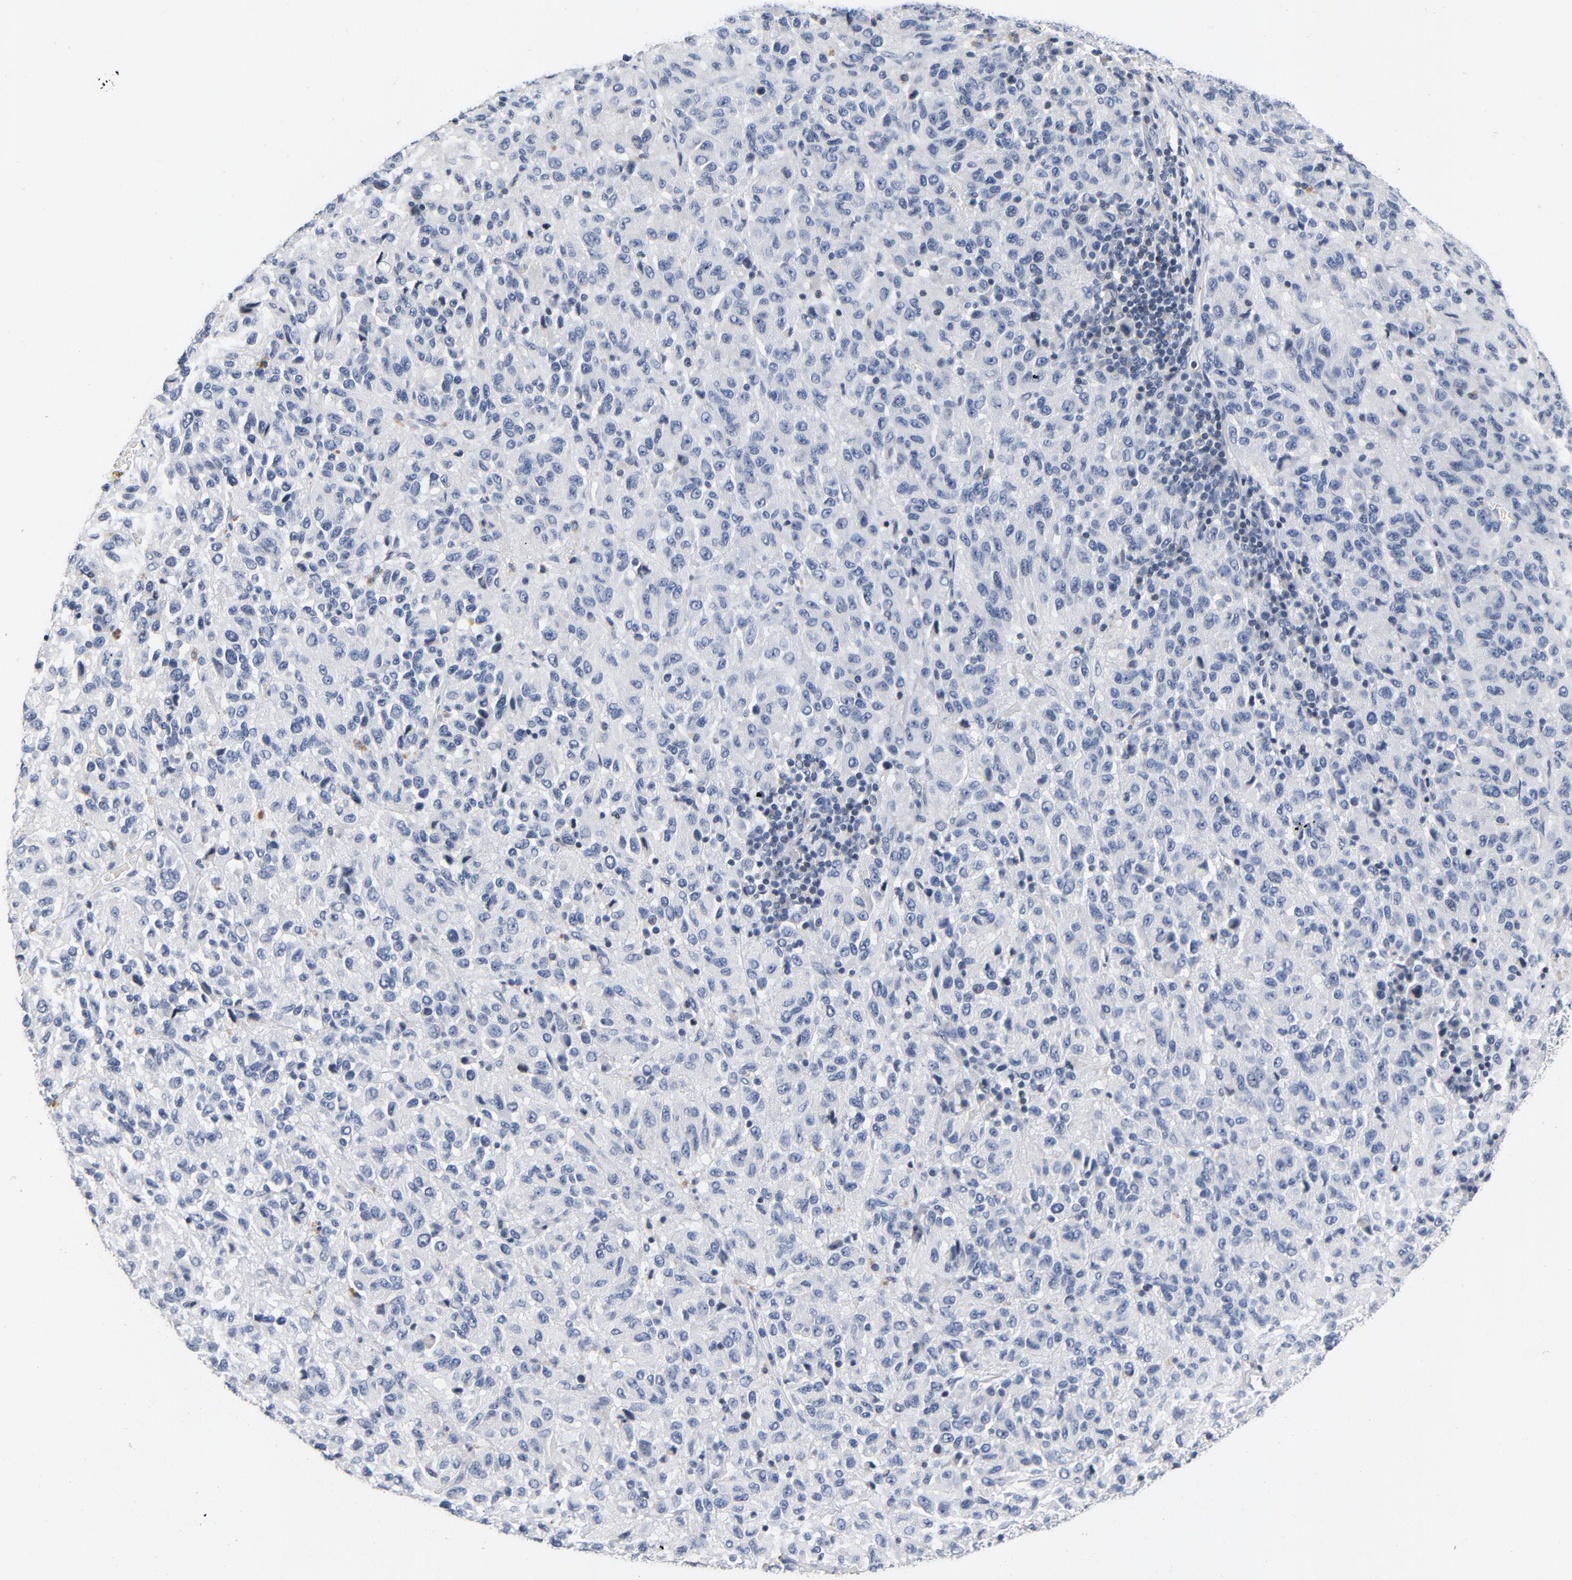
{"staining": {"intensity": "negative", "quantity": "none", "location": "none"}, "tissue": "melanoma", "cell_type": "Tumor cells", "image_type": "cancer", "snomed": [{"axis": "morphology", "description": "Malignant melanoma, Metastatic site"}, {"axis": "topography", "description": "Lung"}], "caption": "Tumor cells show no significant protein expression in malignant melanoma (metastatic site).", "gene": "PIM1", "patient": {"sex": "male", "age": 64}}